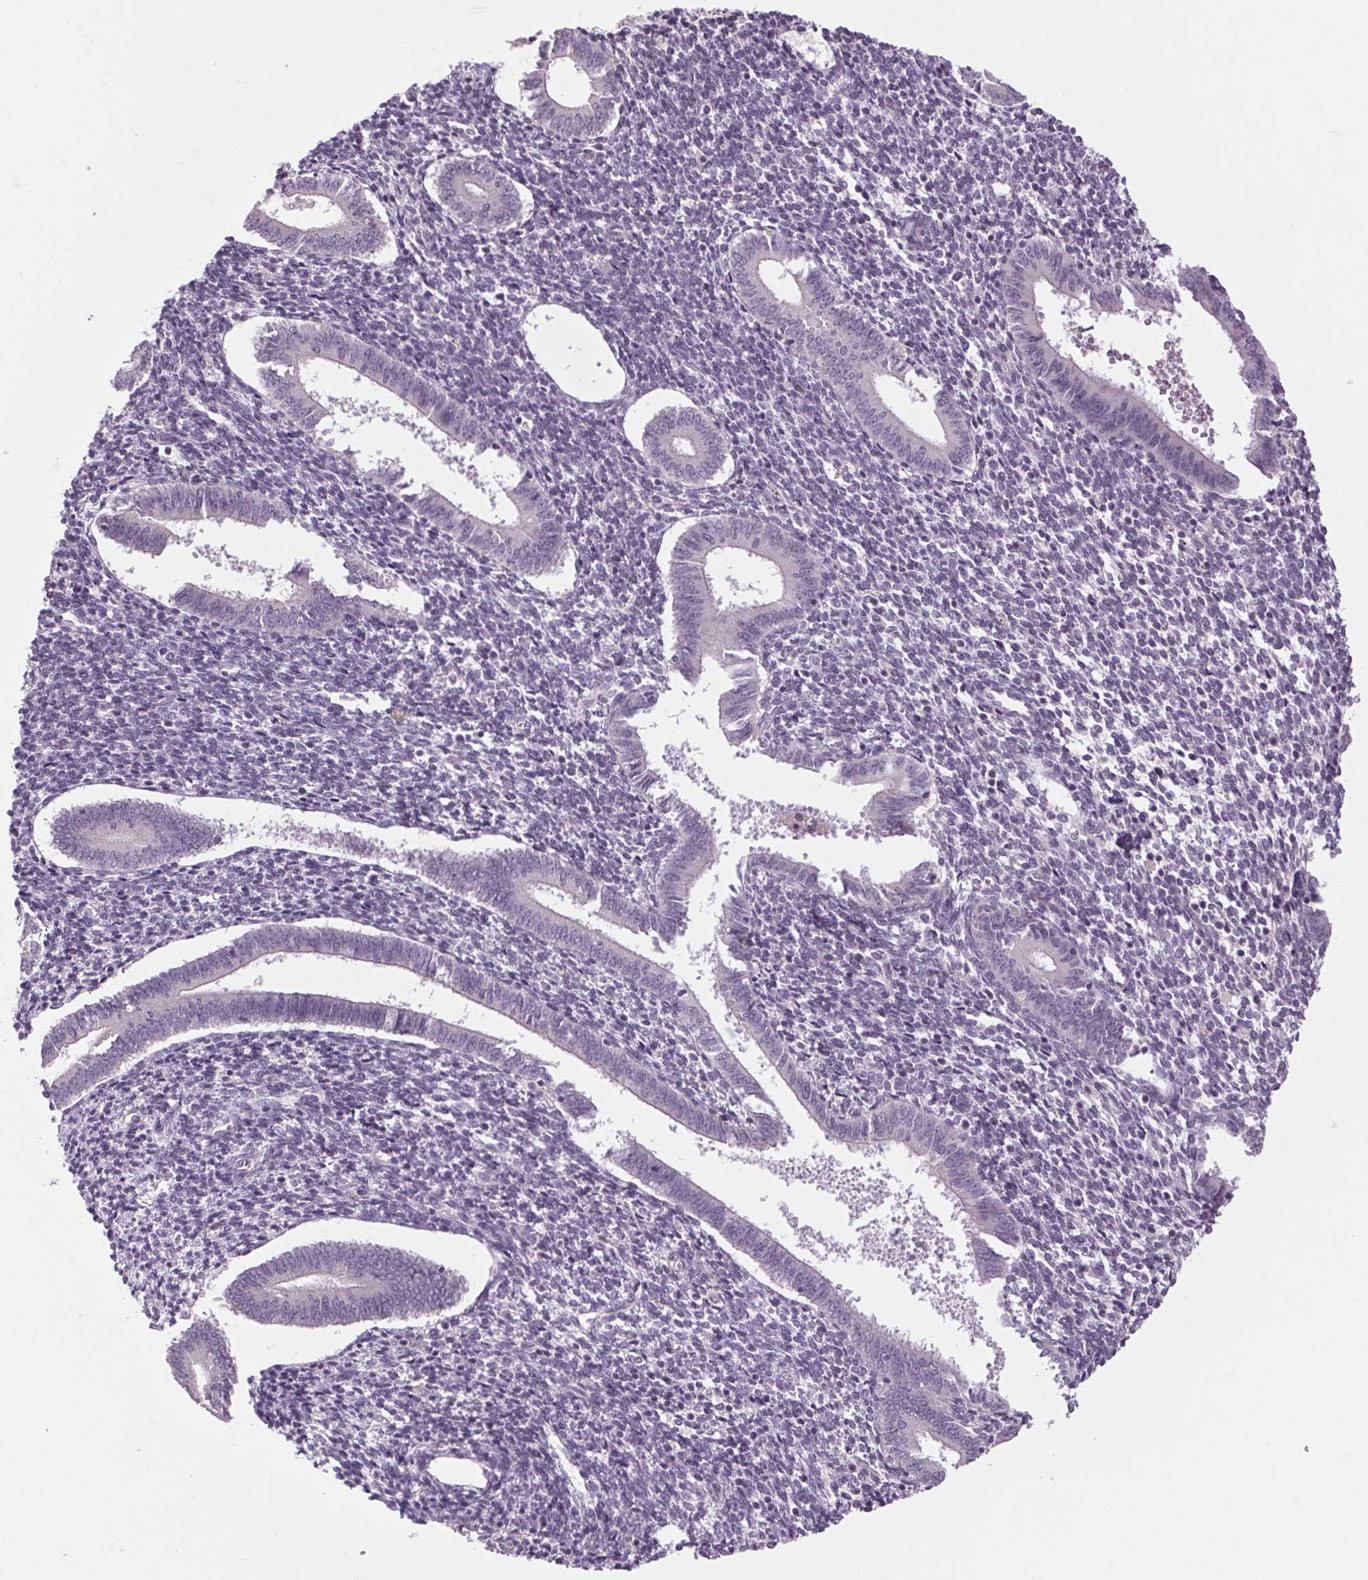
{"staining": {"intensity": "weak", "quantity": "<25%", "location": "nuclear"}, "tissue": "endometrium", "cell_type": "Cells in endometrial stroma", "image_type": "normal", "snomed": [{"axis": "morphology", "description": "Normal tissue, NOS"}, {"axis": "topography", "description": "Endometrium"}], "caption": "Endometrium stained for a protein using immunohistochemistry exhibits no staining cells in endometrial stroma.", "gene": "KLHL40", "patient": {"sex": "female", "age": 25}}